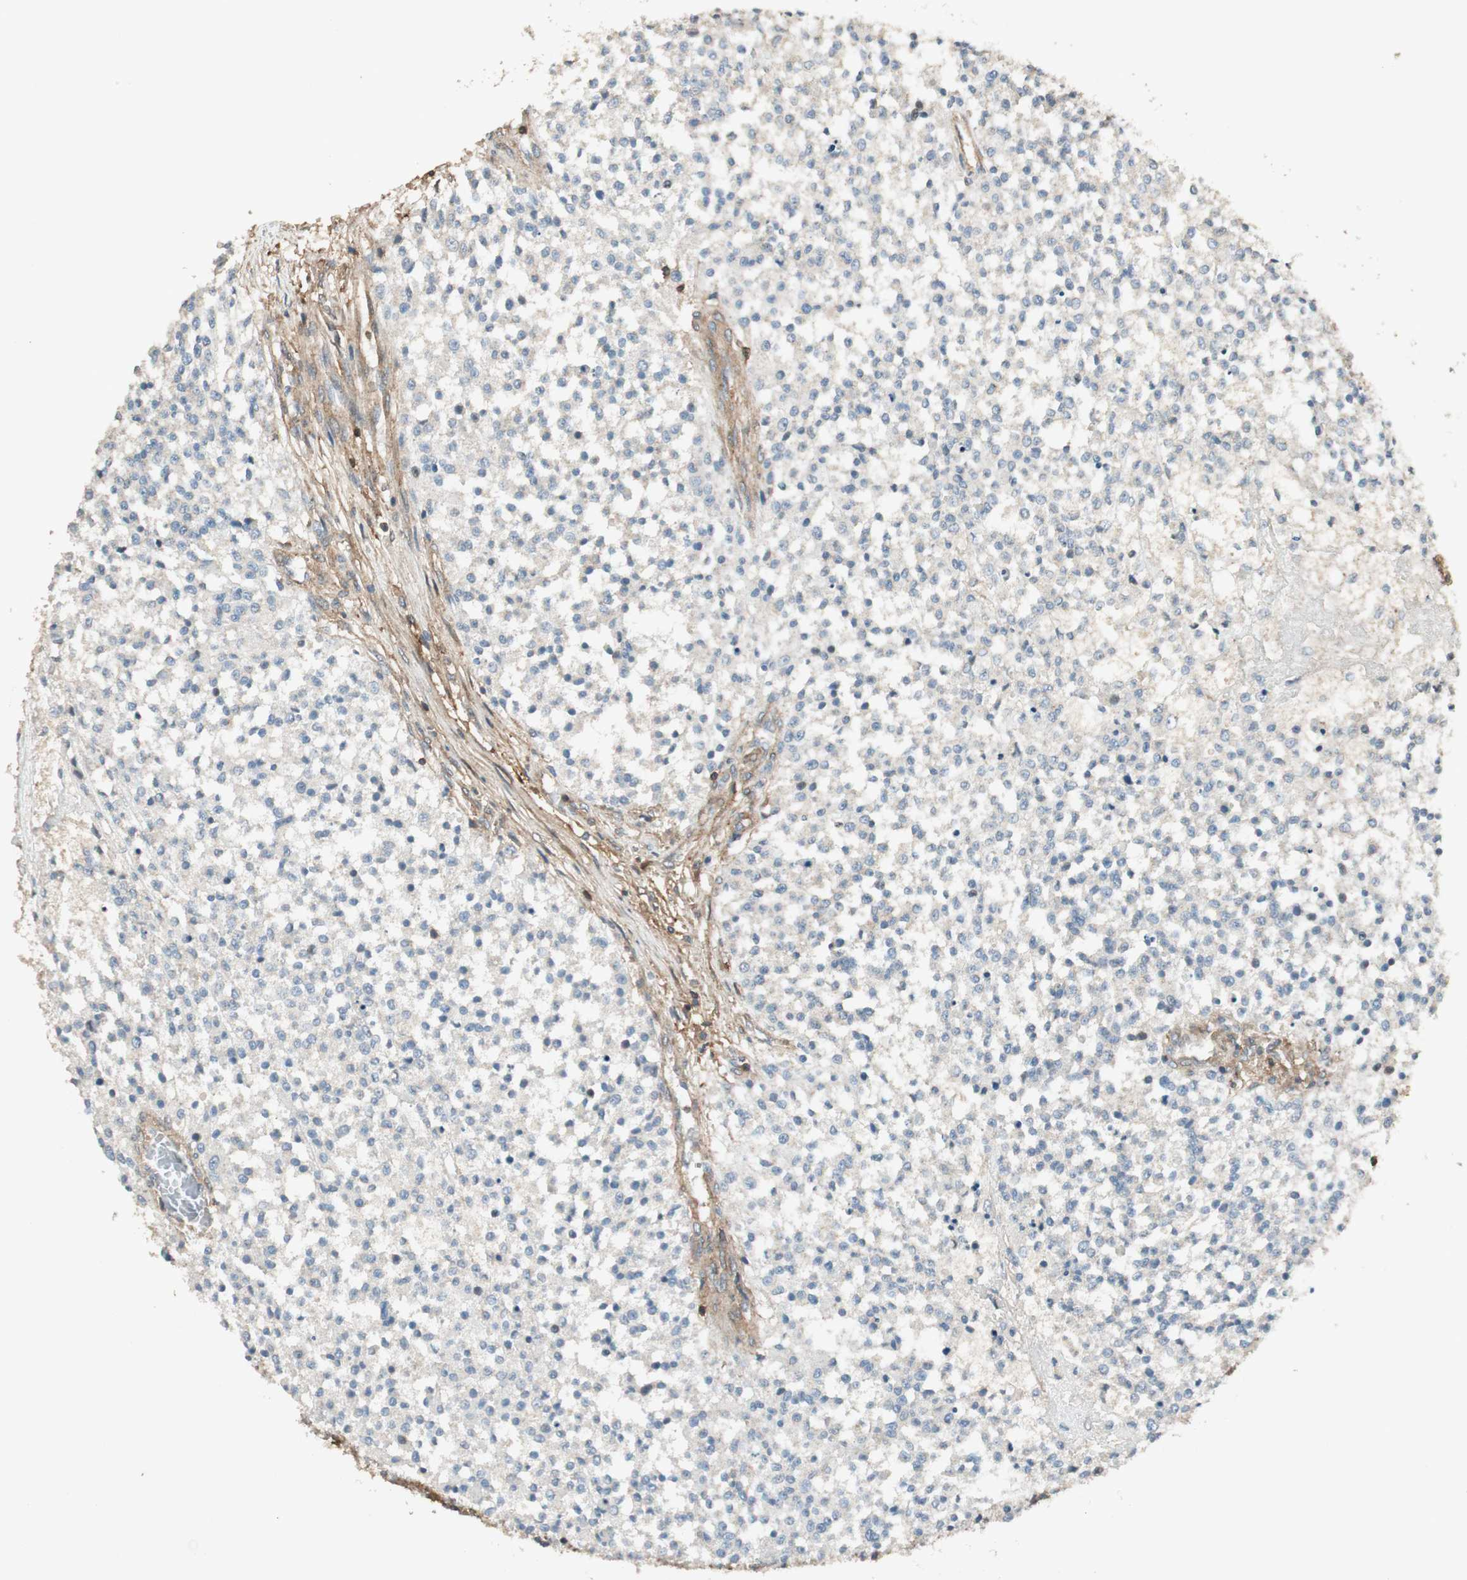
{"staining": {"intensity": "negative", "quantity": "none", "location": "none"}, "tissue": "testis cancer", "cell_type": "Tumor cells", "image_type": "cancer", "snomed": [{"axis": "morphology", "description": "Seminoma, NOS"}, {"axis": "topography", "description": "Testis"}], "caption": "There is no significant staining in tumor cells of testis seminoma.", "gene": "BTN3A3", "patient": {"sex": "male", "age": 59}}